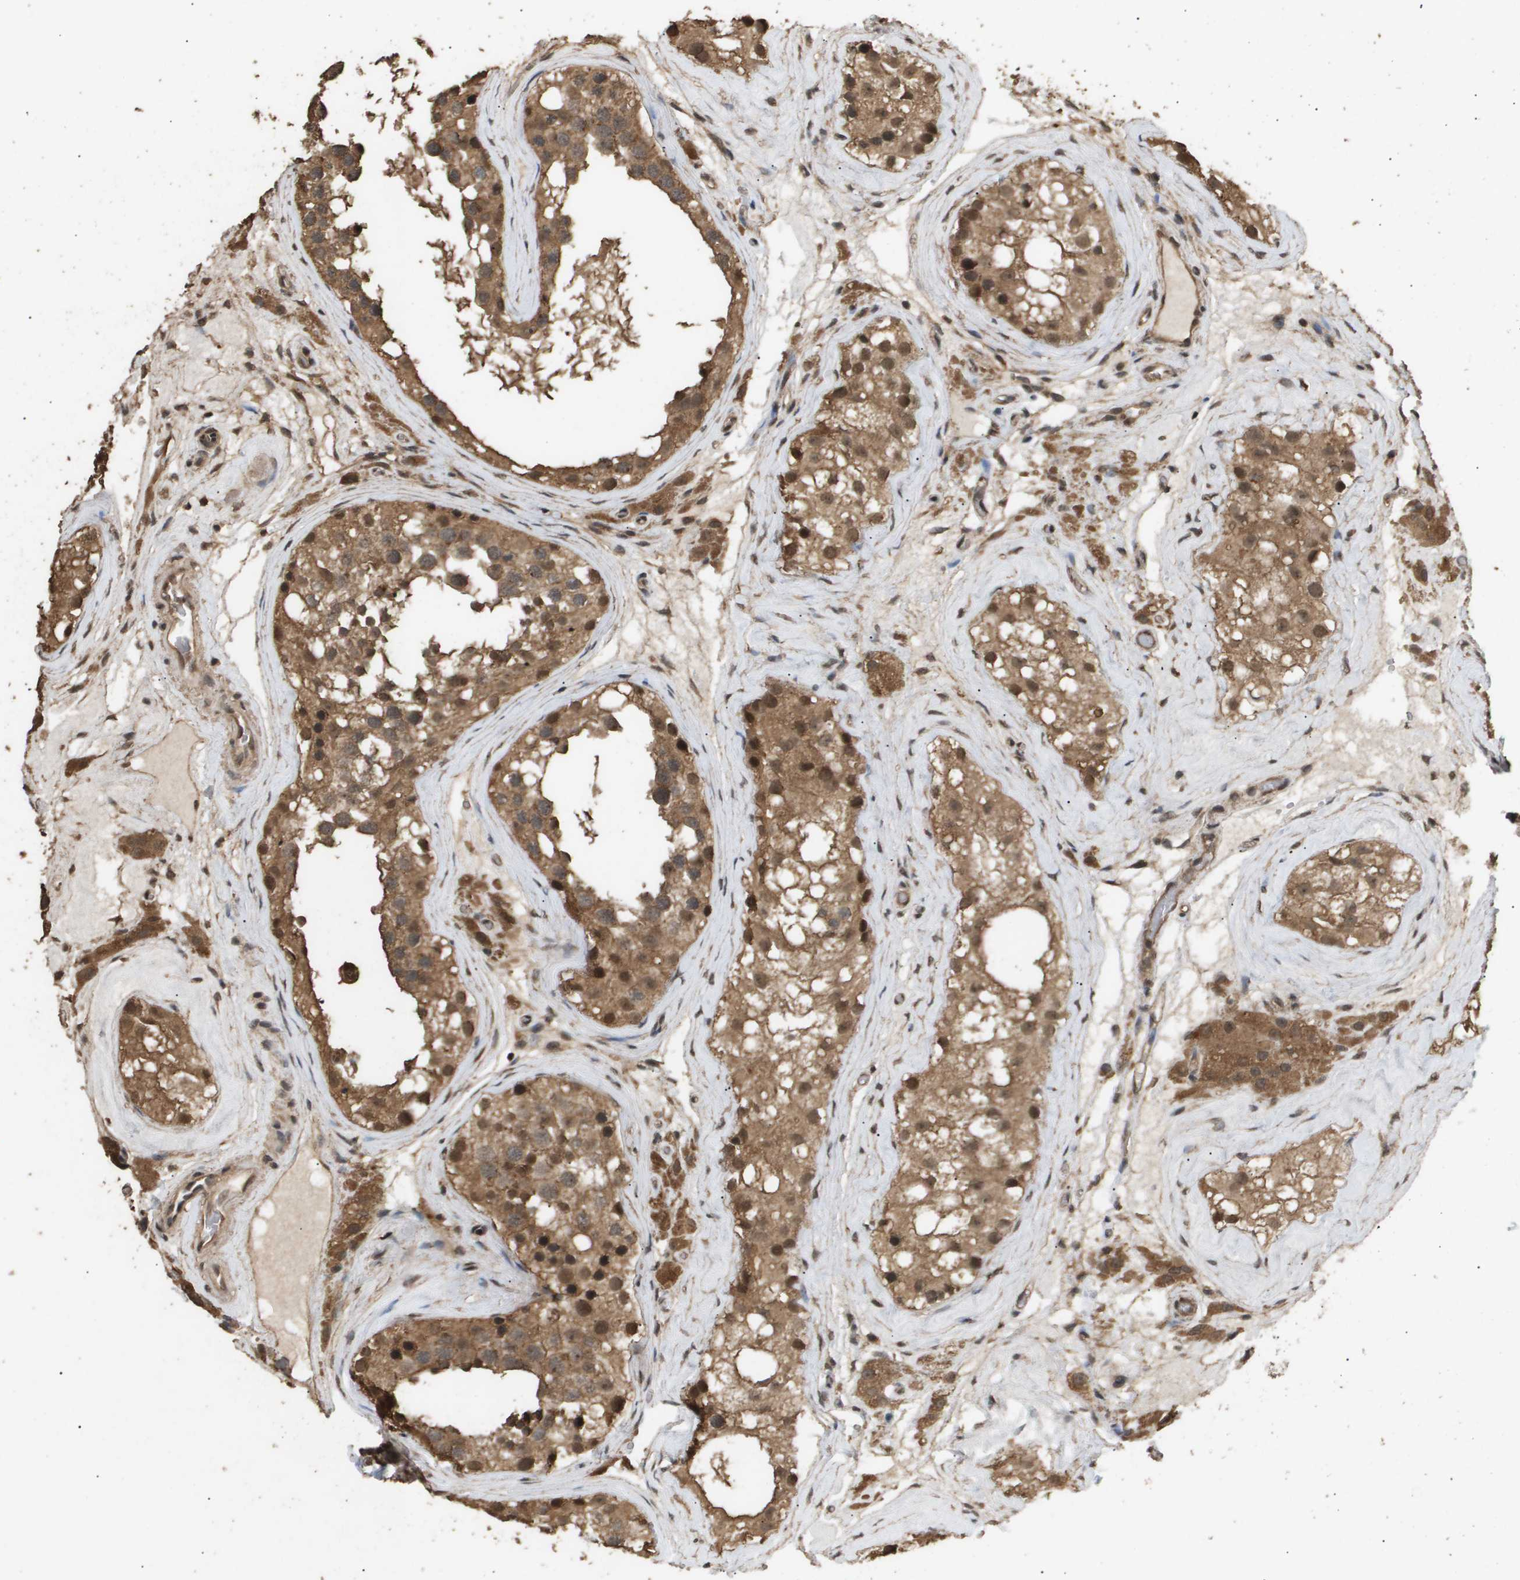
{"staining": {"intensity": "moderate", "quantity": ">75%", "location": "cytoplasmic/membranous,nuclear"}, "tissue": "testis", "cell_type": "Cells in seminiferous ducts", "image_type": "normal", "snomed": [{"axis": "morphology", "description": "Normal tissue, NOS"}, {"axis": "topography", "description": "Testis"}], "caption": "Immunohistochemical staining of benign human testis shows moderate cytoplasmic/membranous,nuclear protein positivity in about >75% of cells in seminiferous ducts.", "gene": "ING1", "patient": {"sex": "male", "age": 26}}